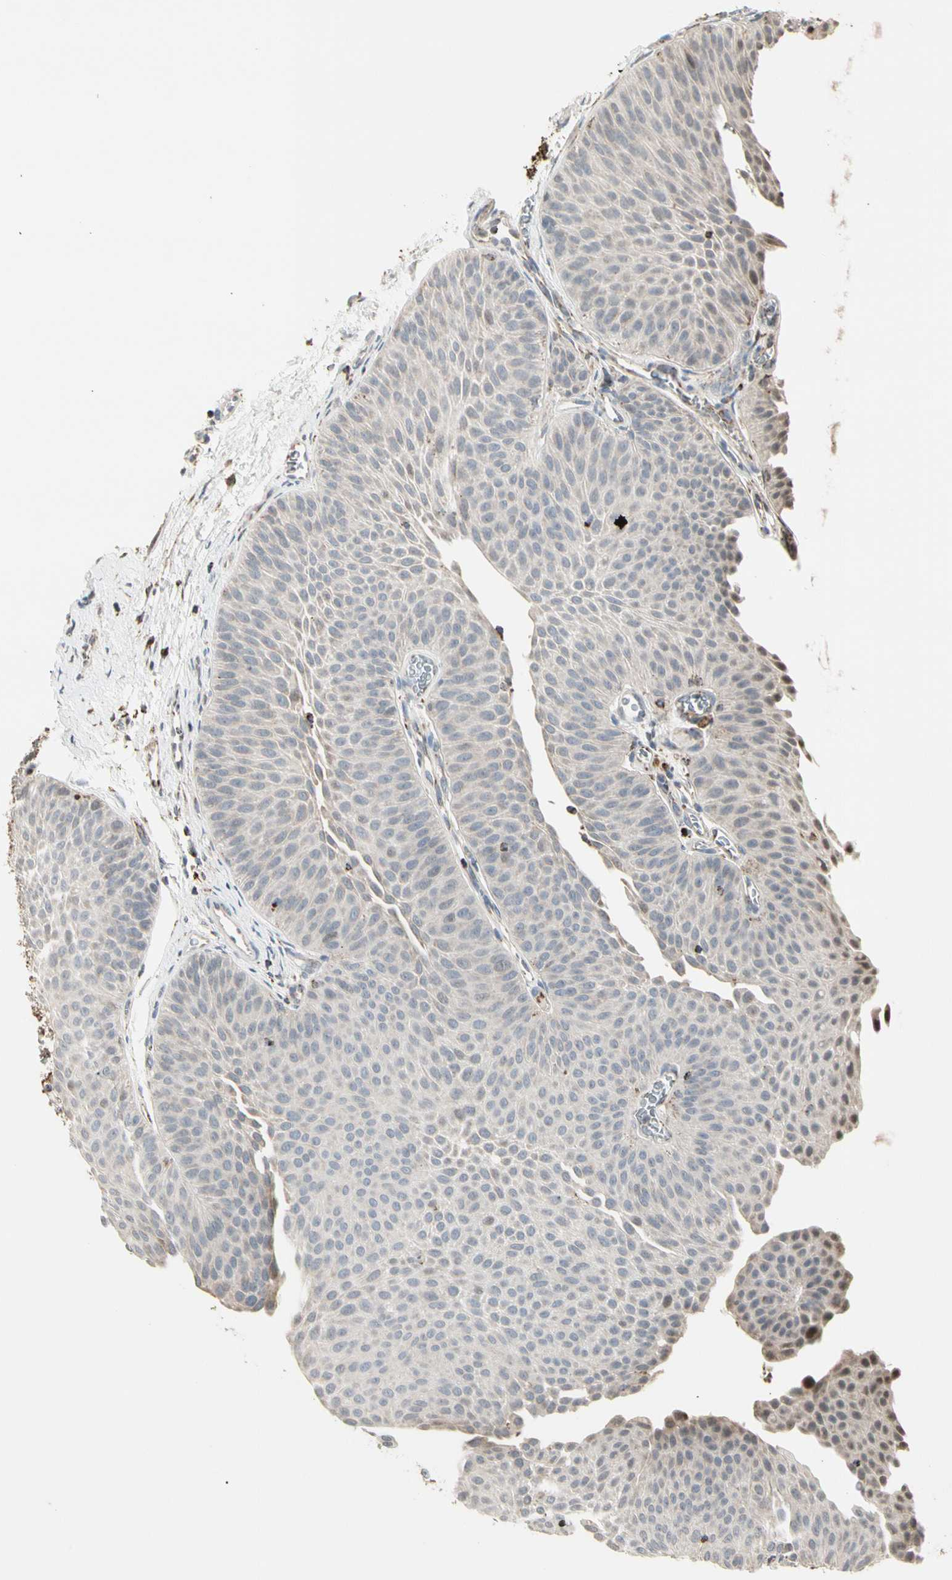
{"staining": {"intensity": "negative", "quantity": "none", "location": "none"}, "tissue": "urothelial cancer", "cell_type": "Tumor cells", "image_type": "cancer", "snomed": [{"axis": "morphology", "description": "Urothelial carcinoma, Low grade"}, {"axis": "topography", "description": "Urinary bladder"}], "caption": "The histopathology image displays no significant expression in tumor cells of urothelial cancer. (Stains: DAB (3,3'-diaminobenzidine) immunohistochemistry (IHC) with hematoxylin counter stain, Microscopy: brightfield microscopy at high magnification).", "gene": "TMEM176A", "patient": {"sex": "female", "age": 60}}